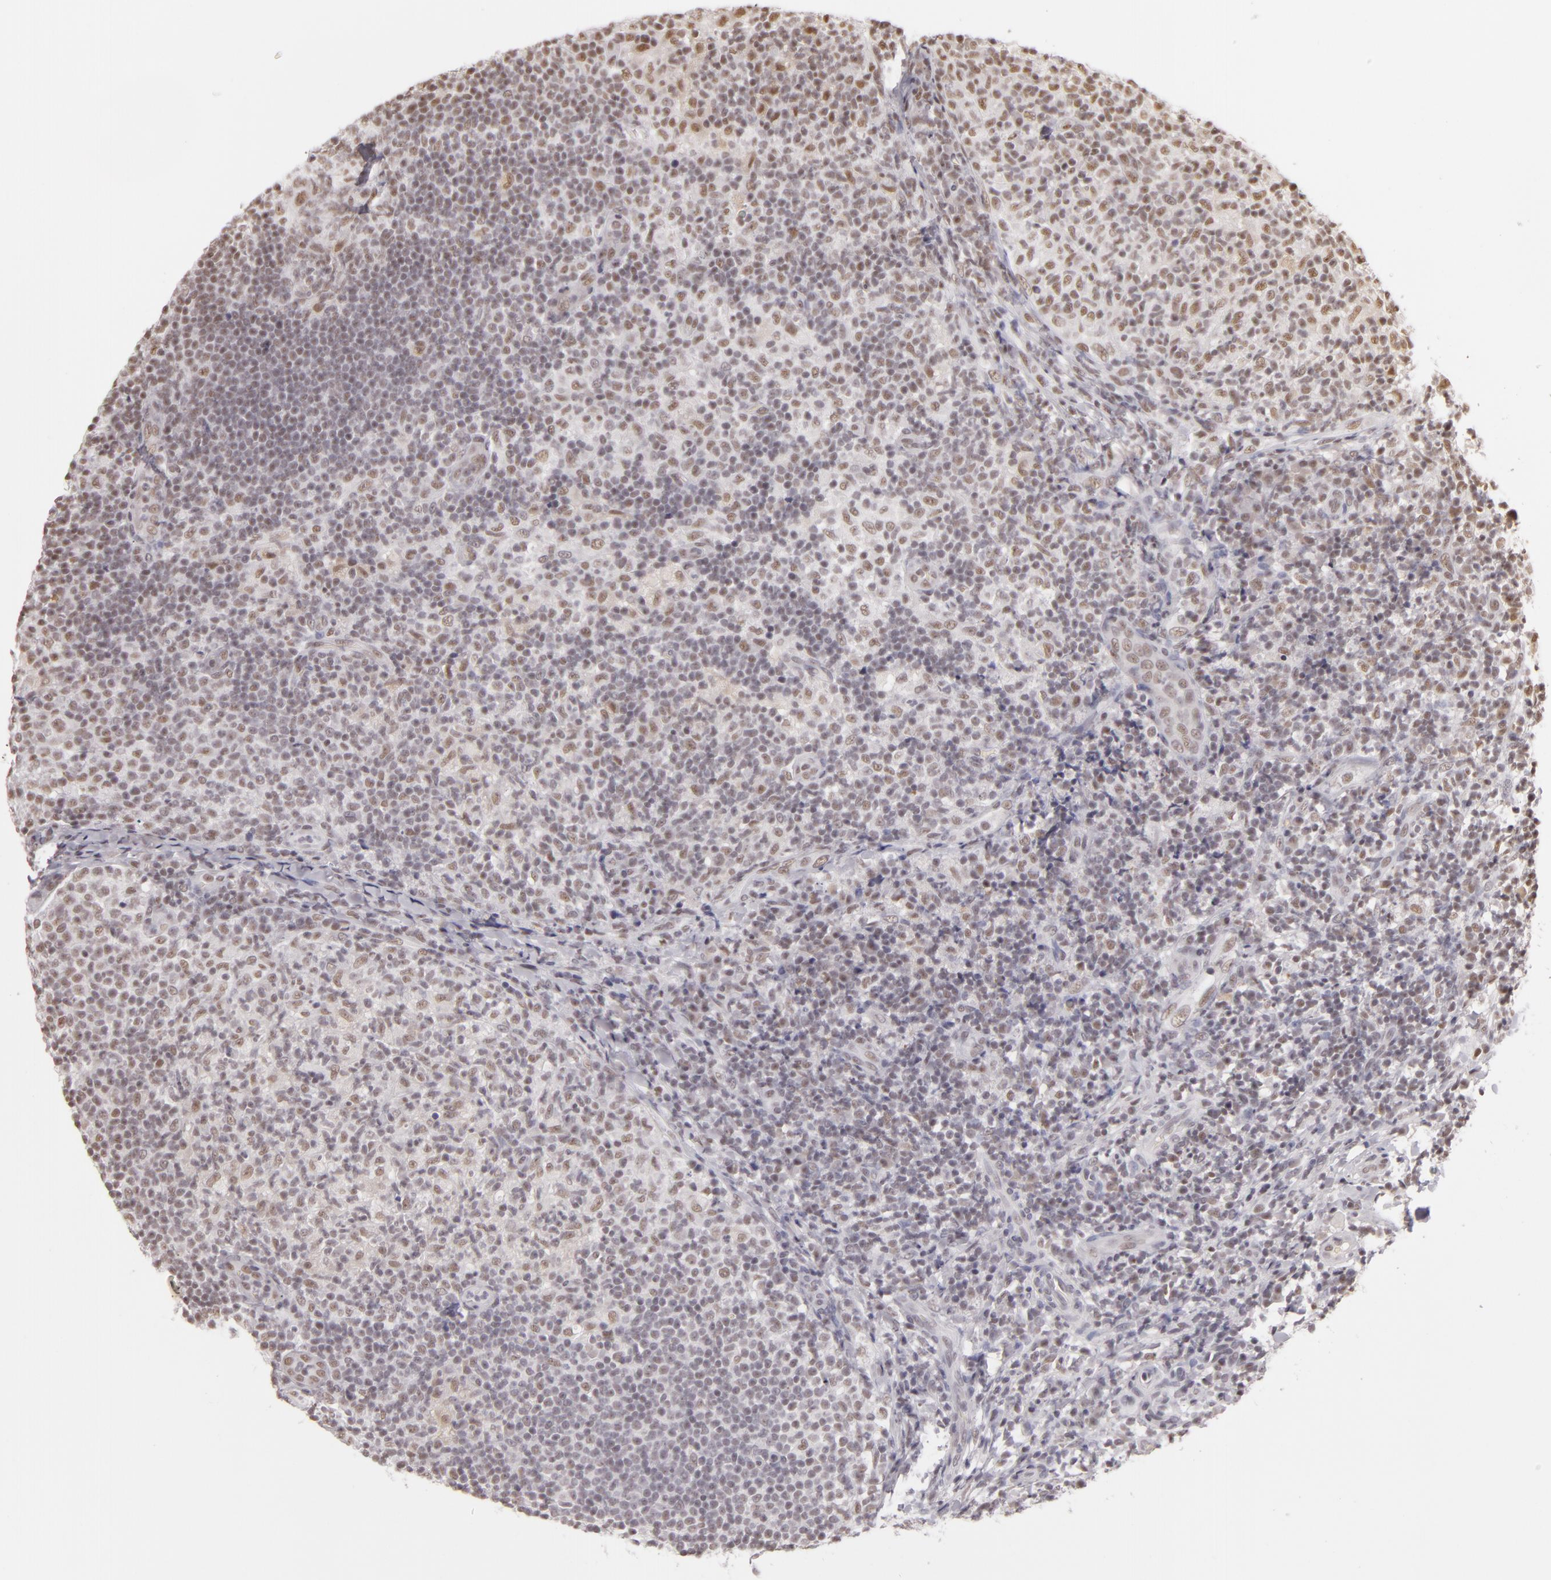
{"staining": {"intensity": "weak", "quantity": "25%-75%", "location": "nuclear"}, "tissue": "lymph node", "cell_type": "Non-germinal center cells", "image_type": "normal", "snomed": [{"axis": "morphology", "description": "Normal tissue, NOS"}, {"axis": "morphology", "description": "Inflammation, NOS"}, {"axis": "topography", "description": "Lymph node"}], "caption": "Protein staining of normal lymph node exhibits weak nuclear expression in approximately 25%-75% of non-germinal center cells. The protein of interest is stained brown, and the nuclei are stained in blue (DAB (3,3'-diaminobenzidine) IHC with brightfield microscopy, high magnification).", "gene": "INTS6", "patient": {"sex": "male", "age": 46}}